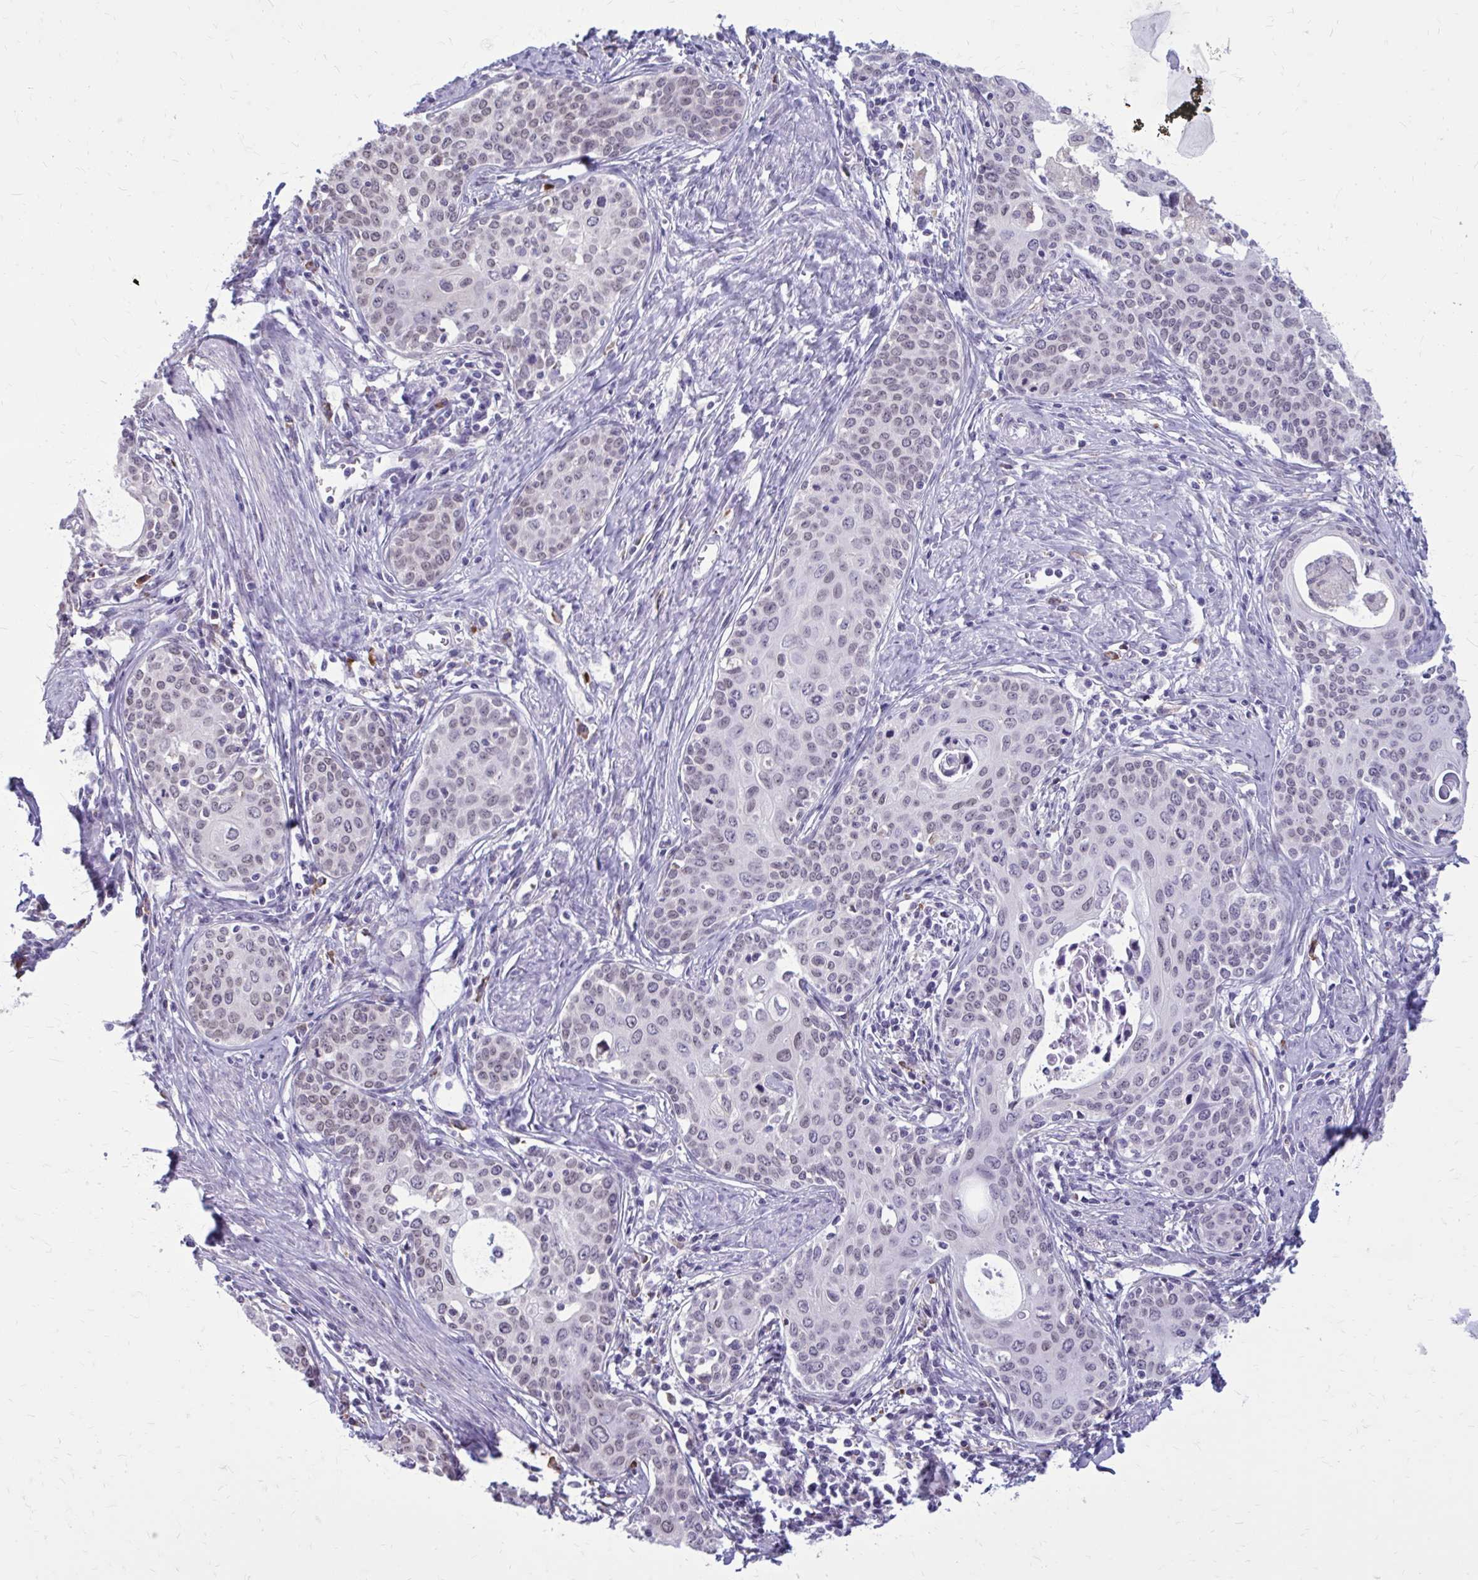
{"staining": {"intensity": "moderate", "quantity": ">75%", "location": "nuclear"}, "tissue": "cervical cancer", "cell_type": "Tumor cells", "image_type": "cancer", "snomed": [{"axis": "morphology", "description": "Squamous cell carcinoma, NOS"}, {"axis": "morphology", "description": "Adenocarcinoma, NOS"}, {"axis": "topography", "description": "Cervix"}], "caption": "A photomicrograph showing moderate nuclear positivity in about >75% of tumor cells in cervical cancer, as visualized by brown immunohistochemical staining.", "gene": "PROSER1", "patient": {"sex": "female", "age": 52}}